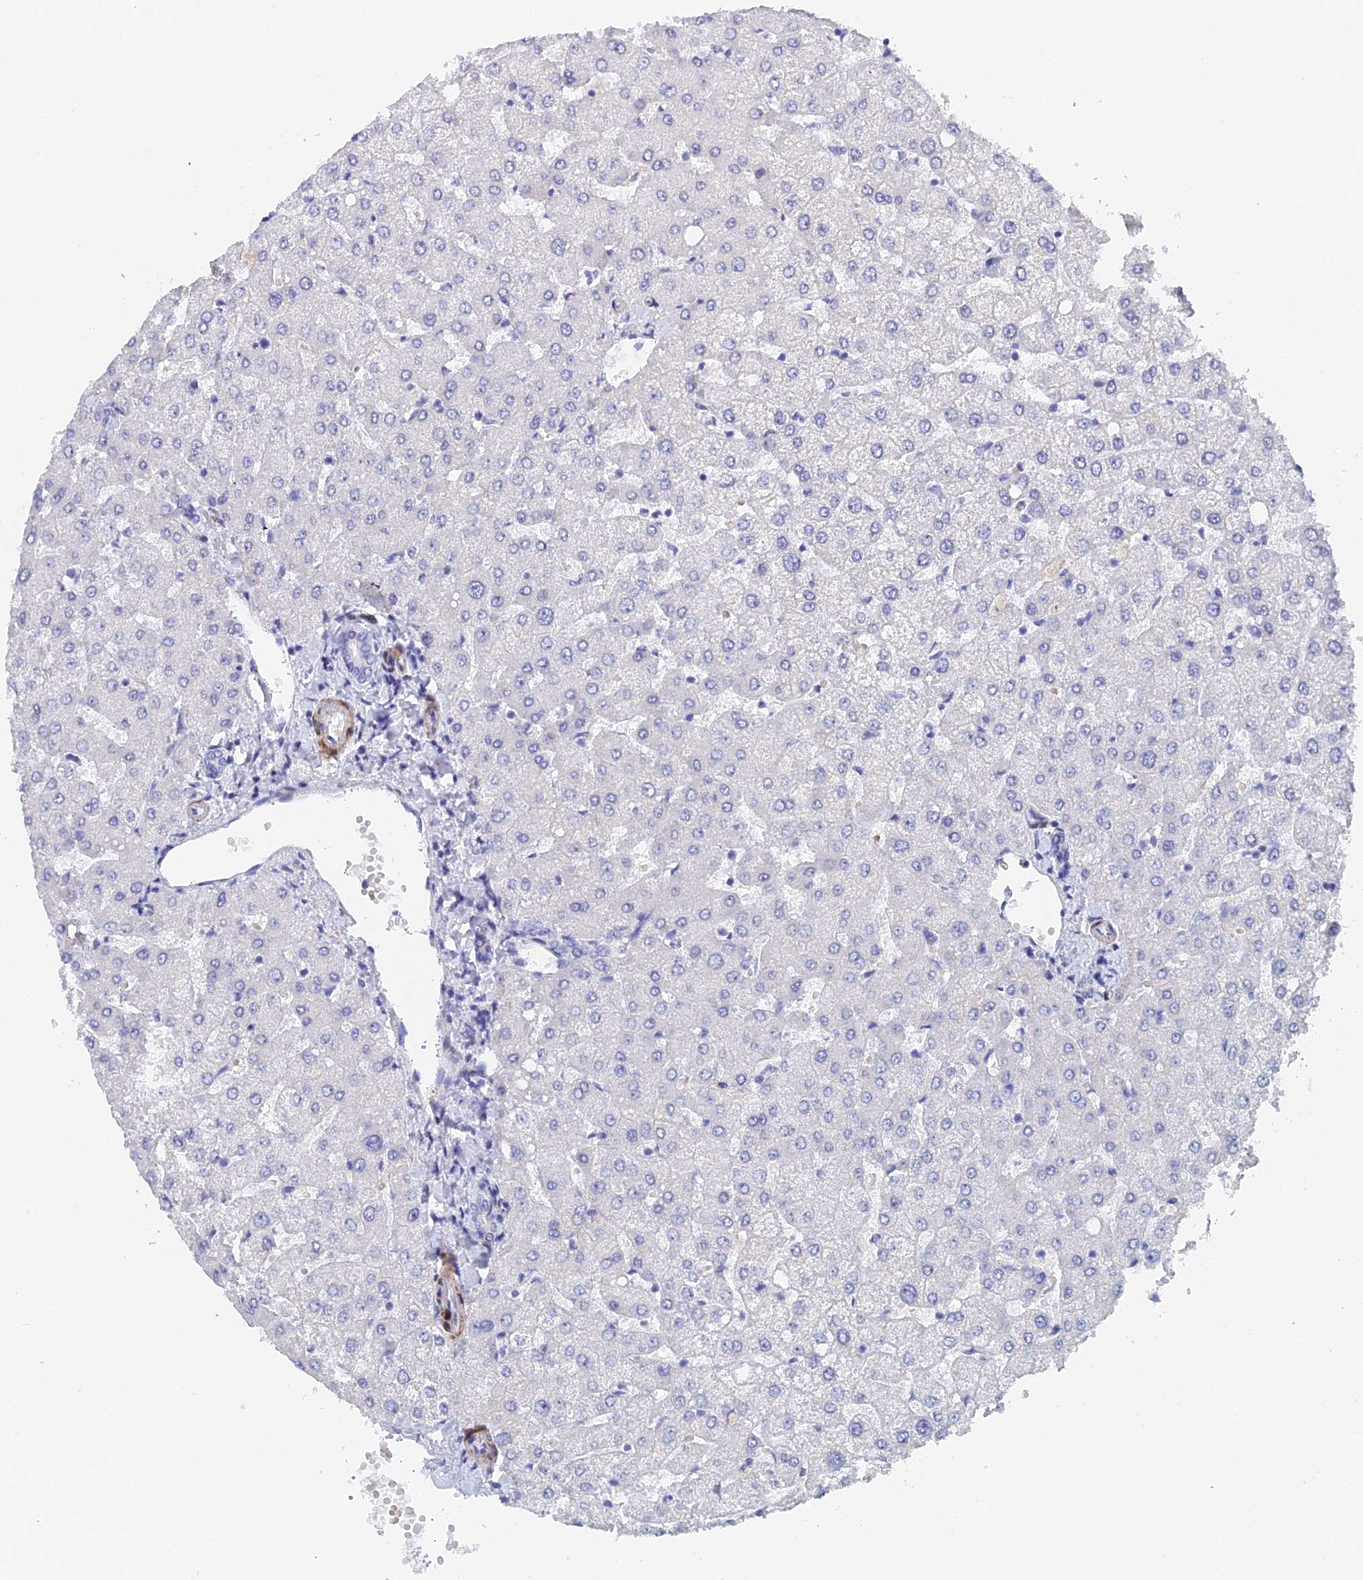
{"staining": {"intensity": "negative", "quantity": "none", "location": "none"}, "tissue": "liver", "cell_type": "Cholangiocytes", "image_type": "normal", "snomed": [{"axis": "morphology", "description": "Normal tissue, NOS"}, {"axis": "topography", "description": "Liver"}], "caption": "An immunohistochemistry (IHC) histopathology image of normal liver is shown. There is no staining in cholangiocytes of liver. (DAB IHC visualized using brightfield microscopy, high magnification).", "gene": "DRGX", "patient": {"sex": "female", "age": 54}}